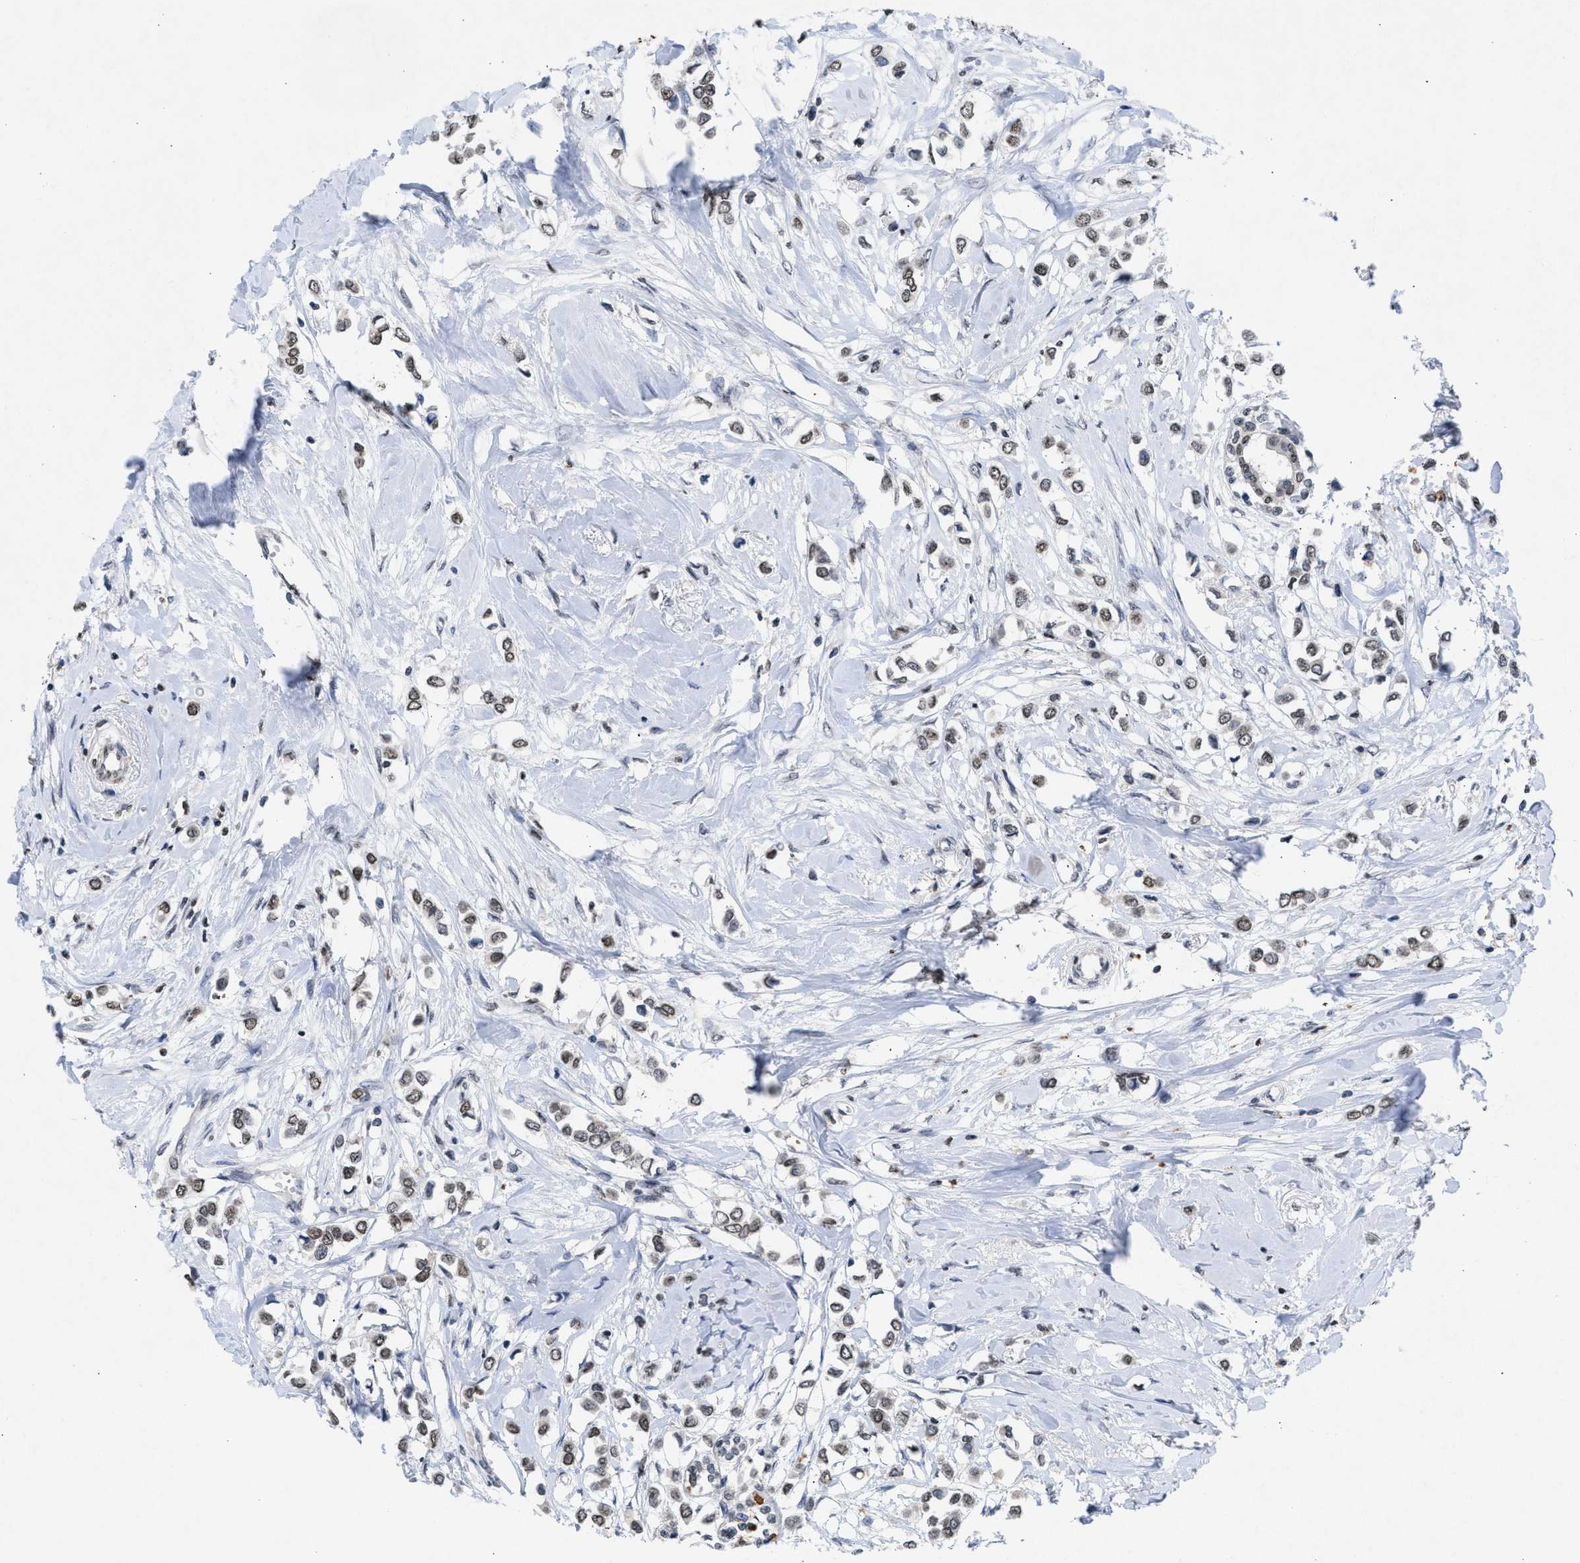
{"staining": {"intensity": "weak", "quantity": "25%-75%", "location": "nuclear"}, "tissue": "breast cancer", "cell_type": "Tumor cells", "image_type": "cancer", "snomed": [{"axis": "morphology", "description": "Lobular carcinoma"}, {"axis": "topography", "description": "Breast"}], "caption": "This micrograph displays breast cancer (lobular carcinoma) stained with IHC to label a protein in brown. The nuclear of tumor cells show weak positivity for the protein. Nuclei are counter-stained blue.", "gene": "NUP35", "patient": {"sex": "female", "age": 51}}